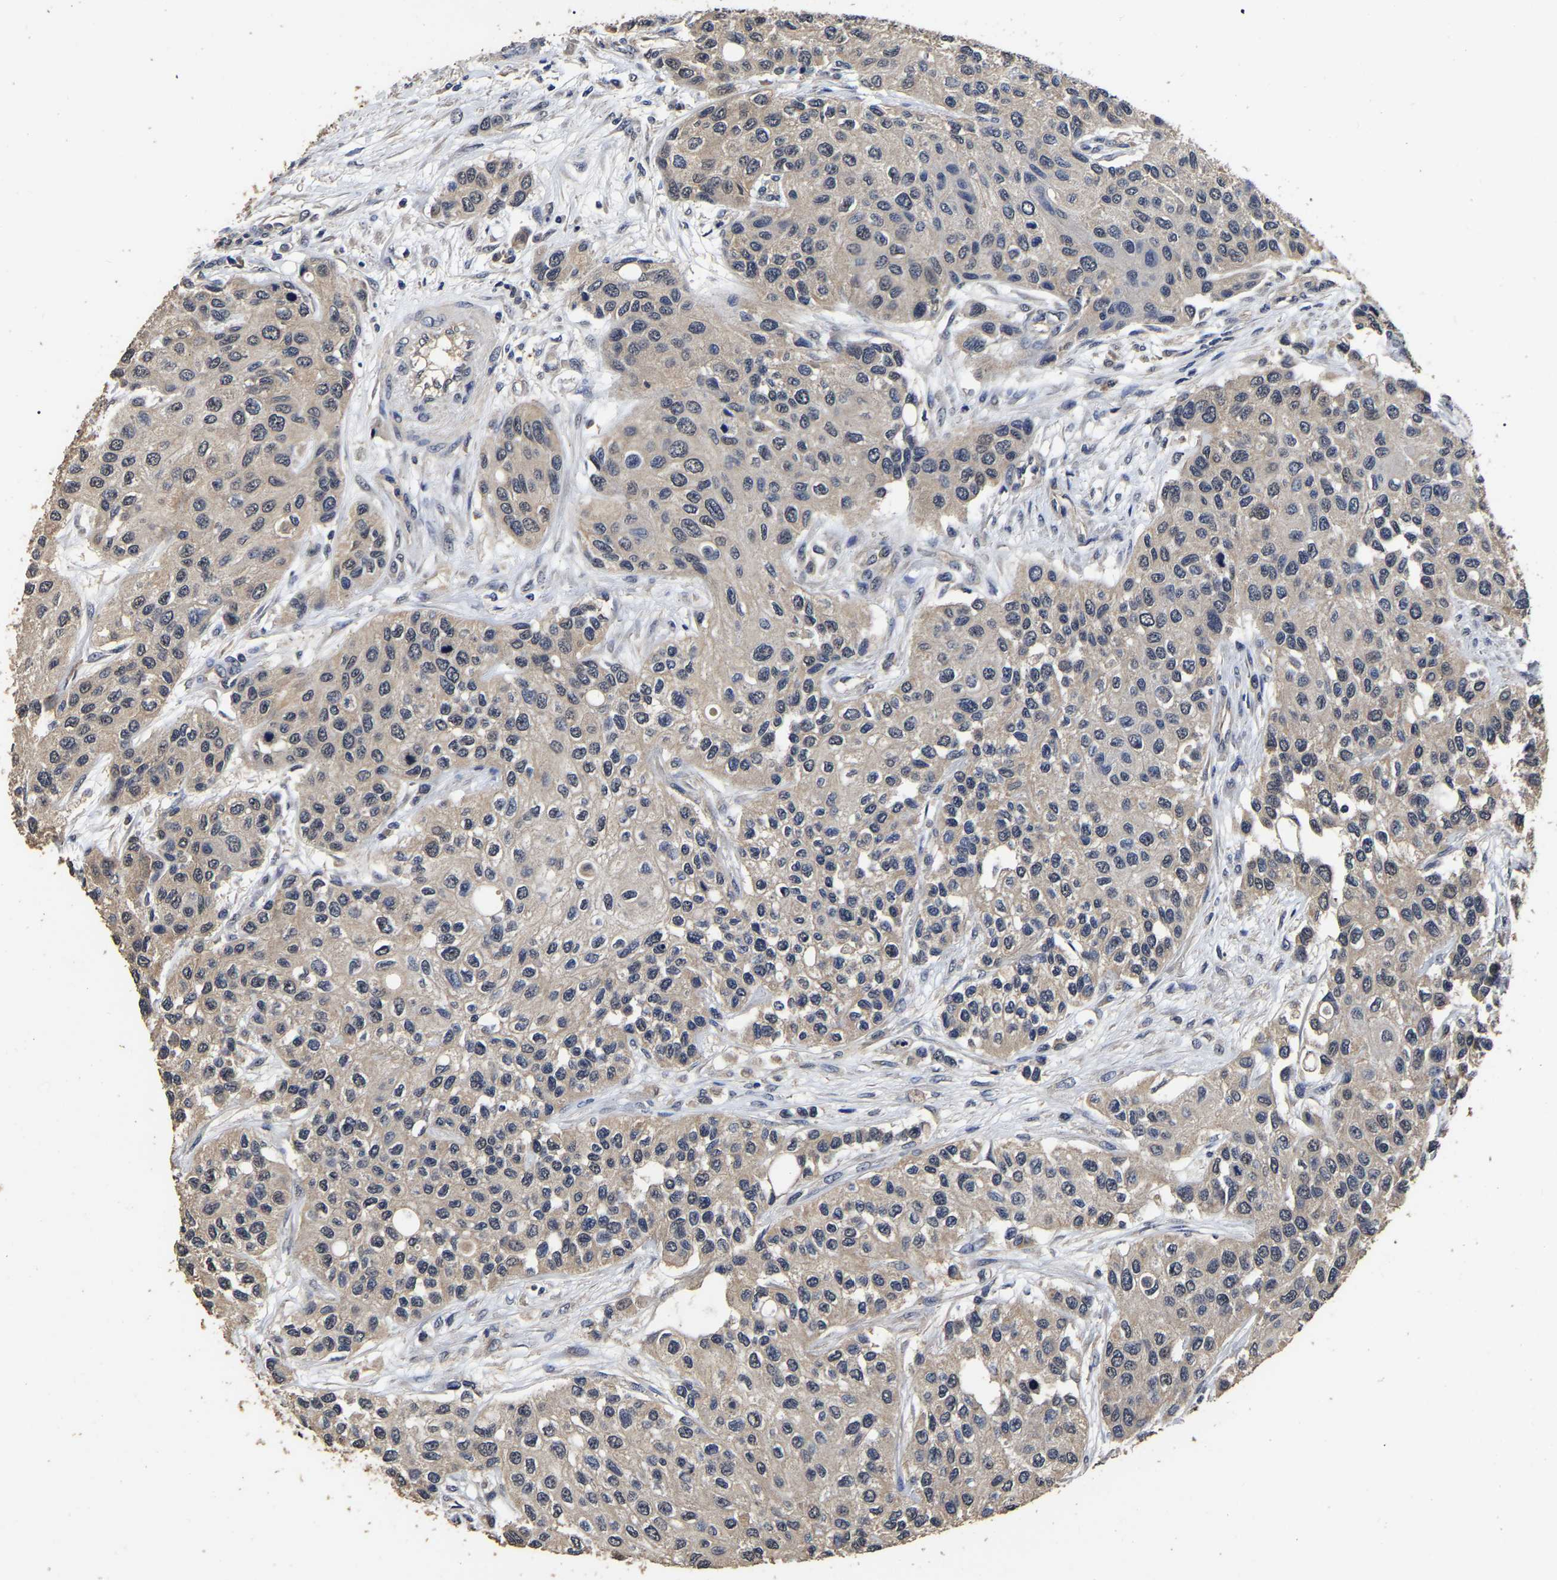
{"staining": {"intensity": "negative", "quantity": "none", "location": "none"}, "tissue": "urothelial cancer", "cell_type": "Tumor cells", "image_type": "cancer", "snomed": [{"axis": "morphology", "description": "Urothelial carcinoma, High grade"}, {"axis": "topography", "description": "Urinary bladder"}], "caption": "The micrograph shows no significant staining in tumor cells of urothelial carcinoma (high-grade).", "gene": "STK32C", "patient": {"sex": "female", "age": 56}}